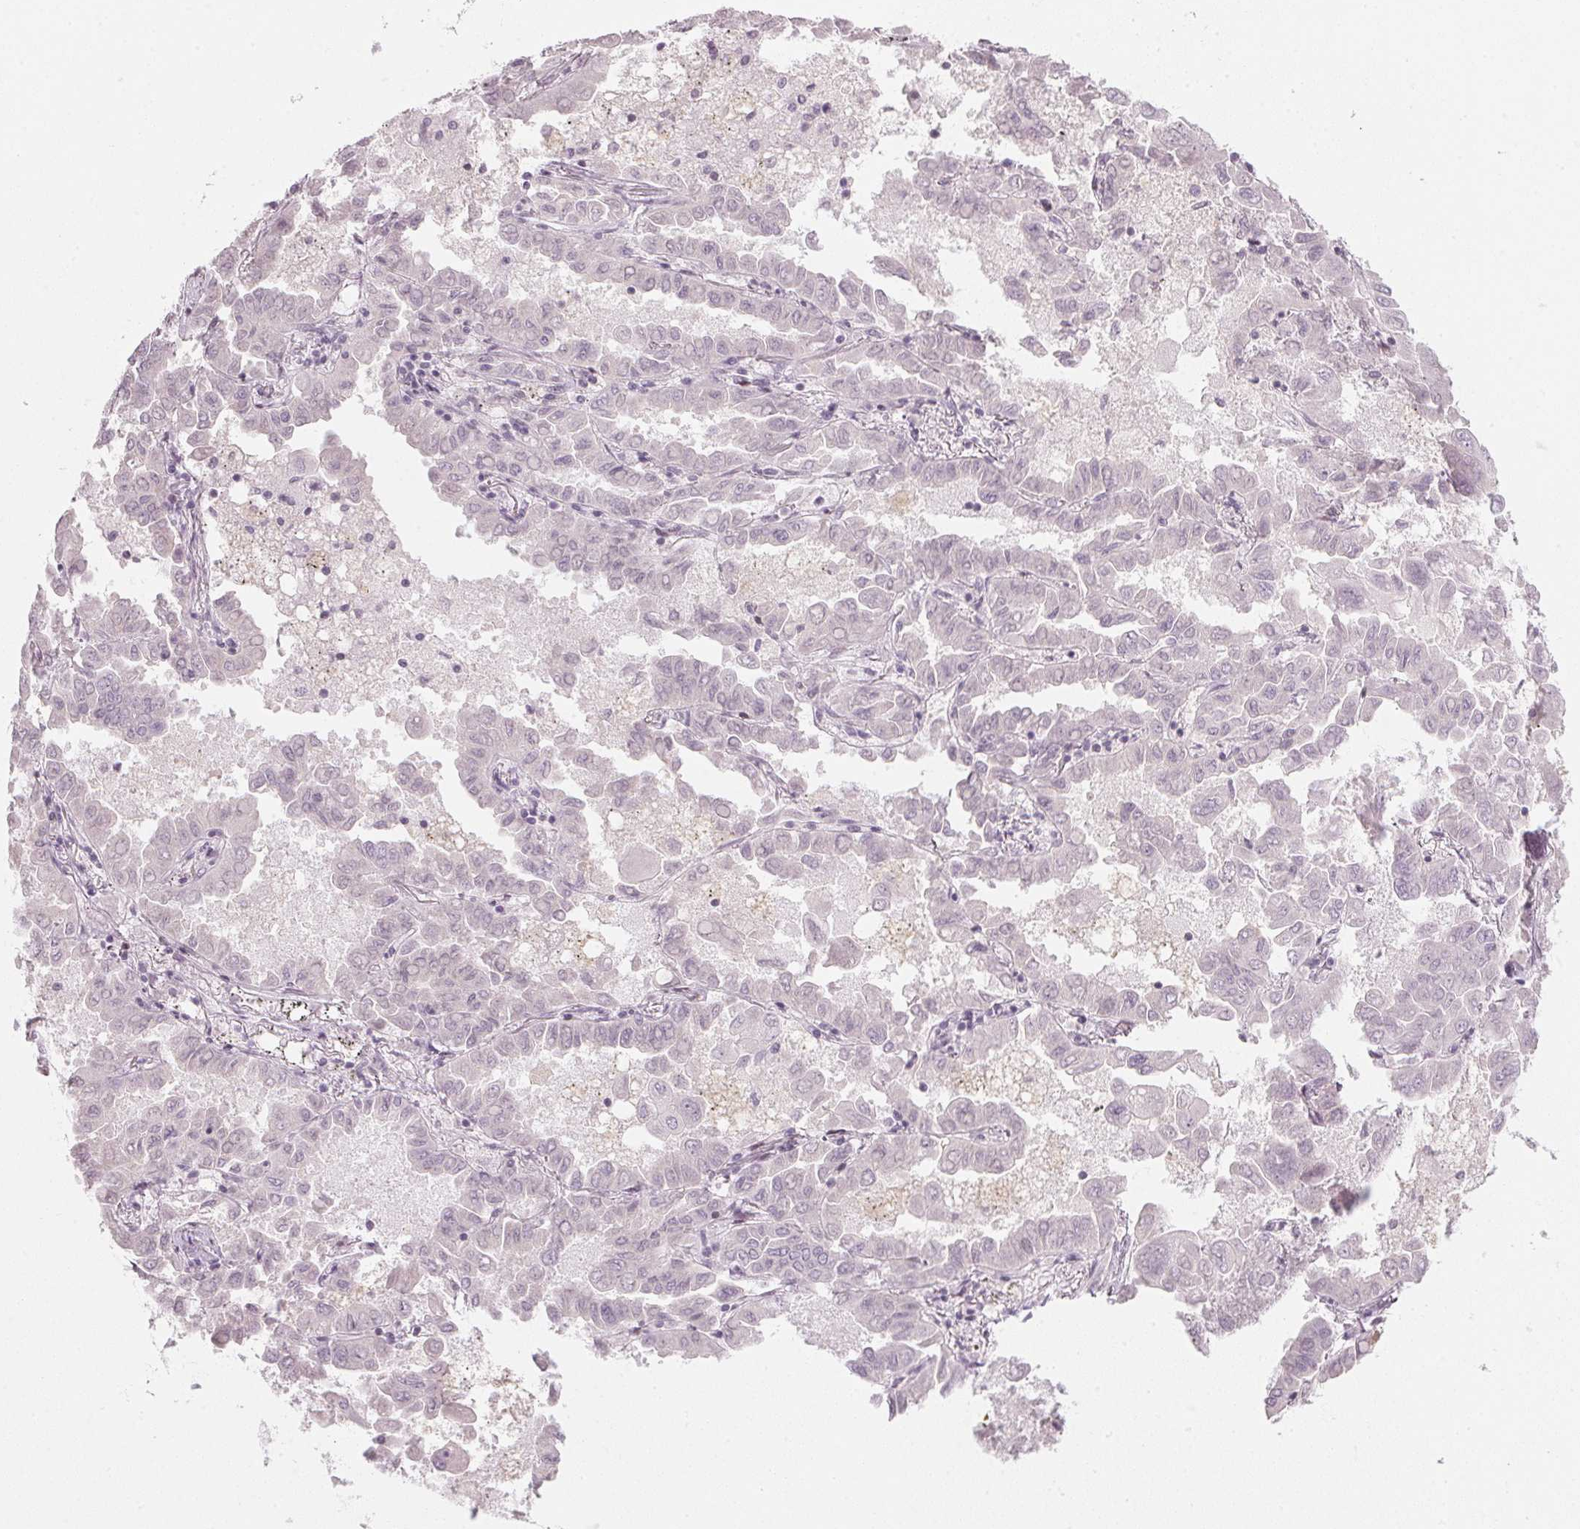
{"staining": {"intensity": "negative", "quantity": "none", "location": "none"}, "tissue": "lung cancer", "cell_type": "Tumor cells", "image_type": "cancer", "snomed": [{"axis": "morphology", "description": "Adenocarcinoma, NOS"}, {"axis": "topography", "description": "Lung"}], "caption": "The photomicrograph exhibits no significant positivity in tumor cells of adenocarcinoma (lung).", "gene": "SFRP4", "patient": {"sex": "male", "age": 64}}